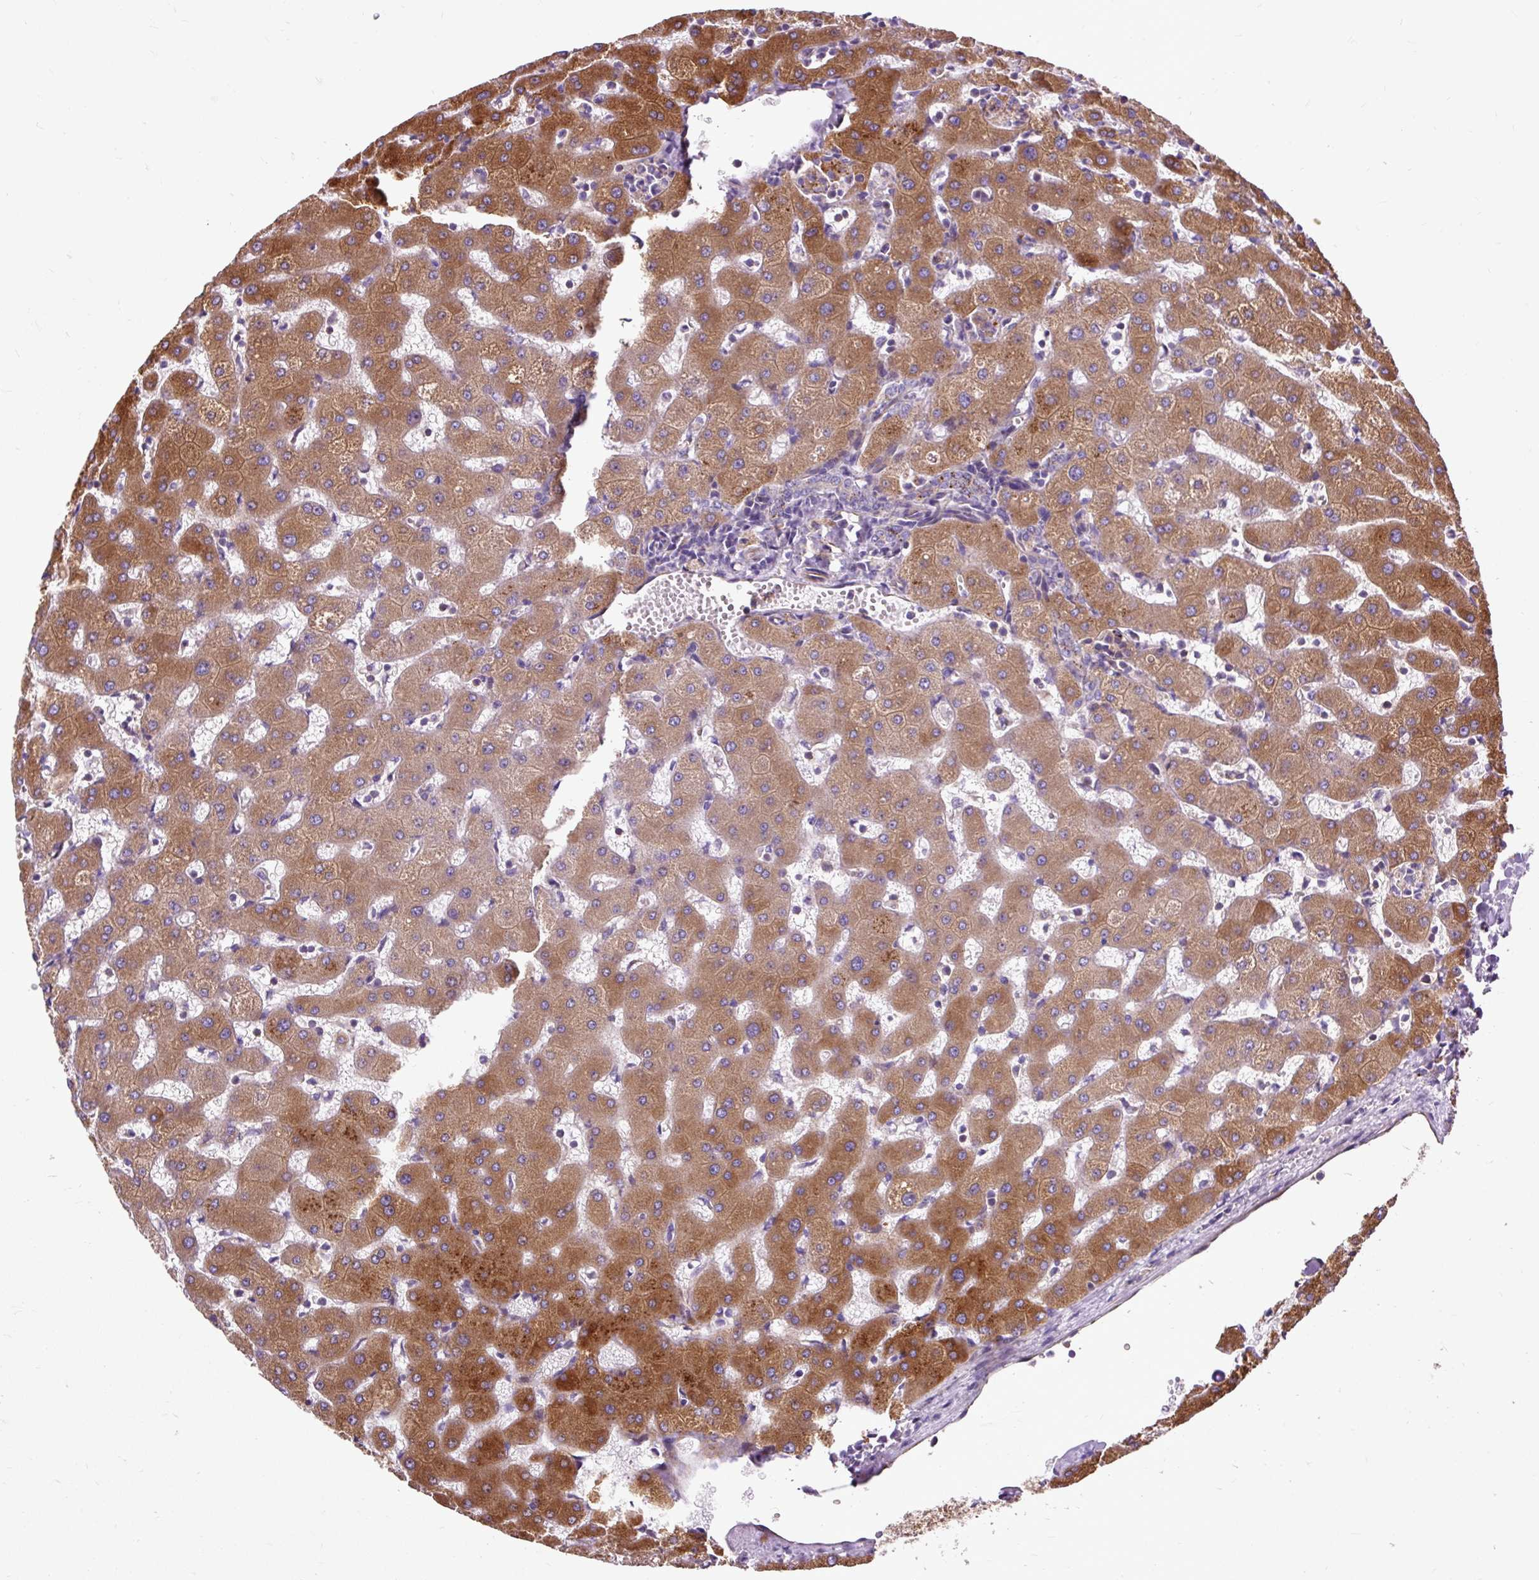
{"staining": {"intensity": "negative", "quantity": "none", "location": "none"}, "tissue": "liver", "cell_type": "Cholangiocytes", "image_type": "normal", "snomed": [{"axis": "morphology", "description": "Normal tissue, NOS"}, {"axis": "topography", "description": "Liver"}], "caption": "Liver was stained to show a protein in brown. There is no significant positivity in cholangiocytes. (DAB immunohistochemistry (IHC), high magnification).", "gene": "PCDHGB3", "patient": {"sex": "female", "age": 63}}